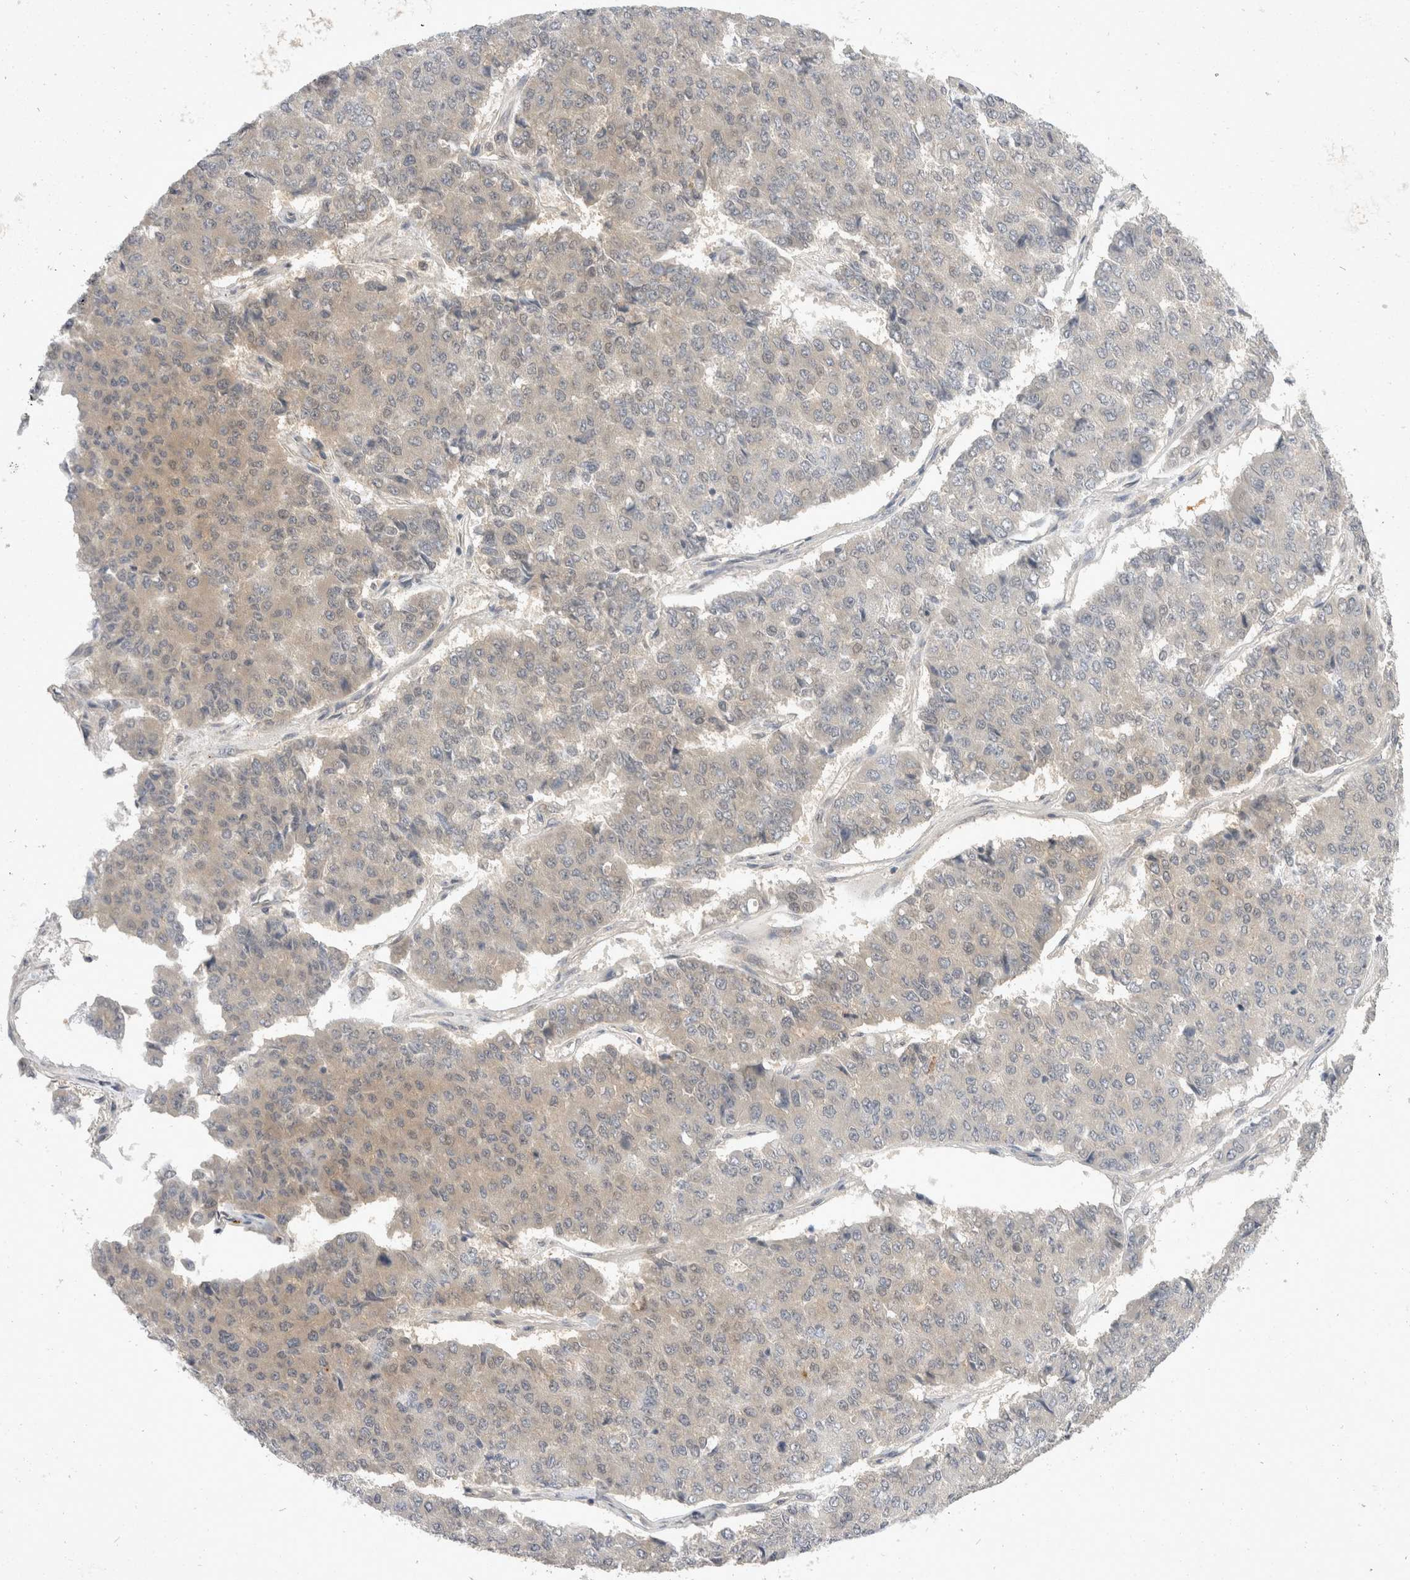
{"staining": {"intensity": "negative", "quantity": "none", "location": "none"}, "tissue": "pancreatic cancer", "cell_type": "Tumor cells", "image_type": "cancer", "snomed": [{"axis": "morphology", "description": "Adenocarcinoma, NOS"}, {"axis": "topography", "description": "Pancreas"}], "caption": "Immunohistochemical staining of pancreatic adenocarcinoma exhibits no significant staining in tumor cells.", "gene": "TOM1L2", "patient": {"sex": "male", "age": 50}}